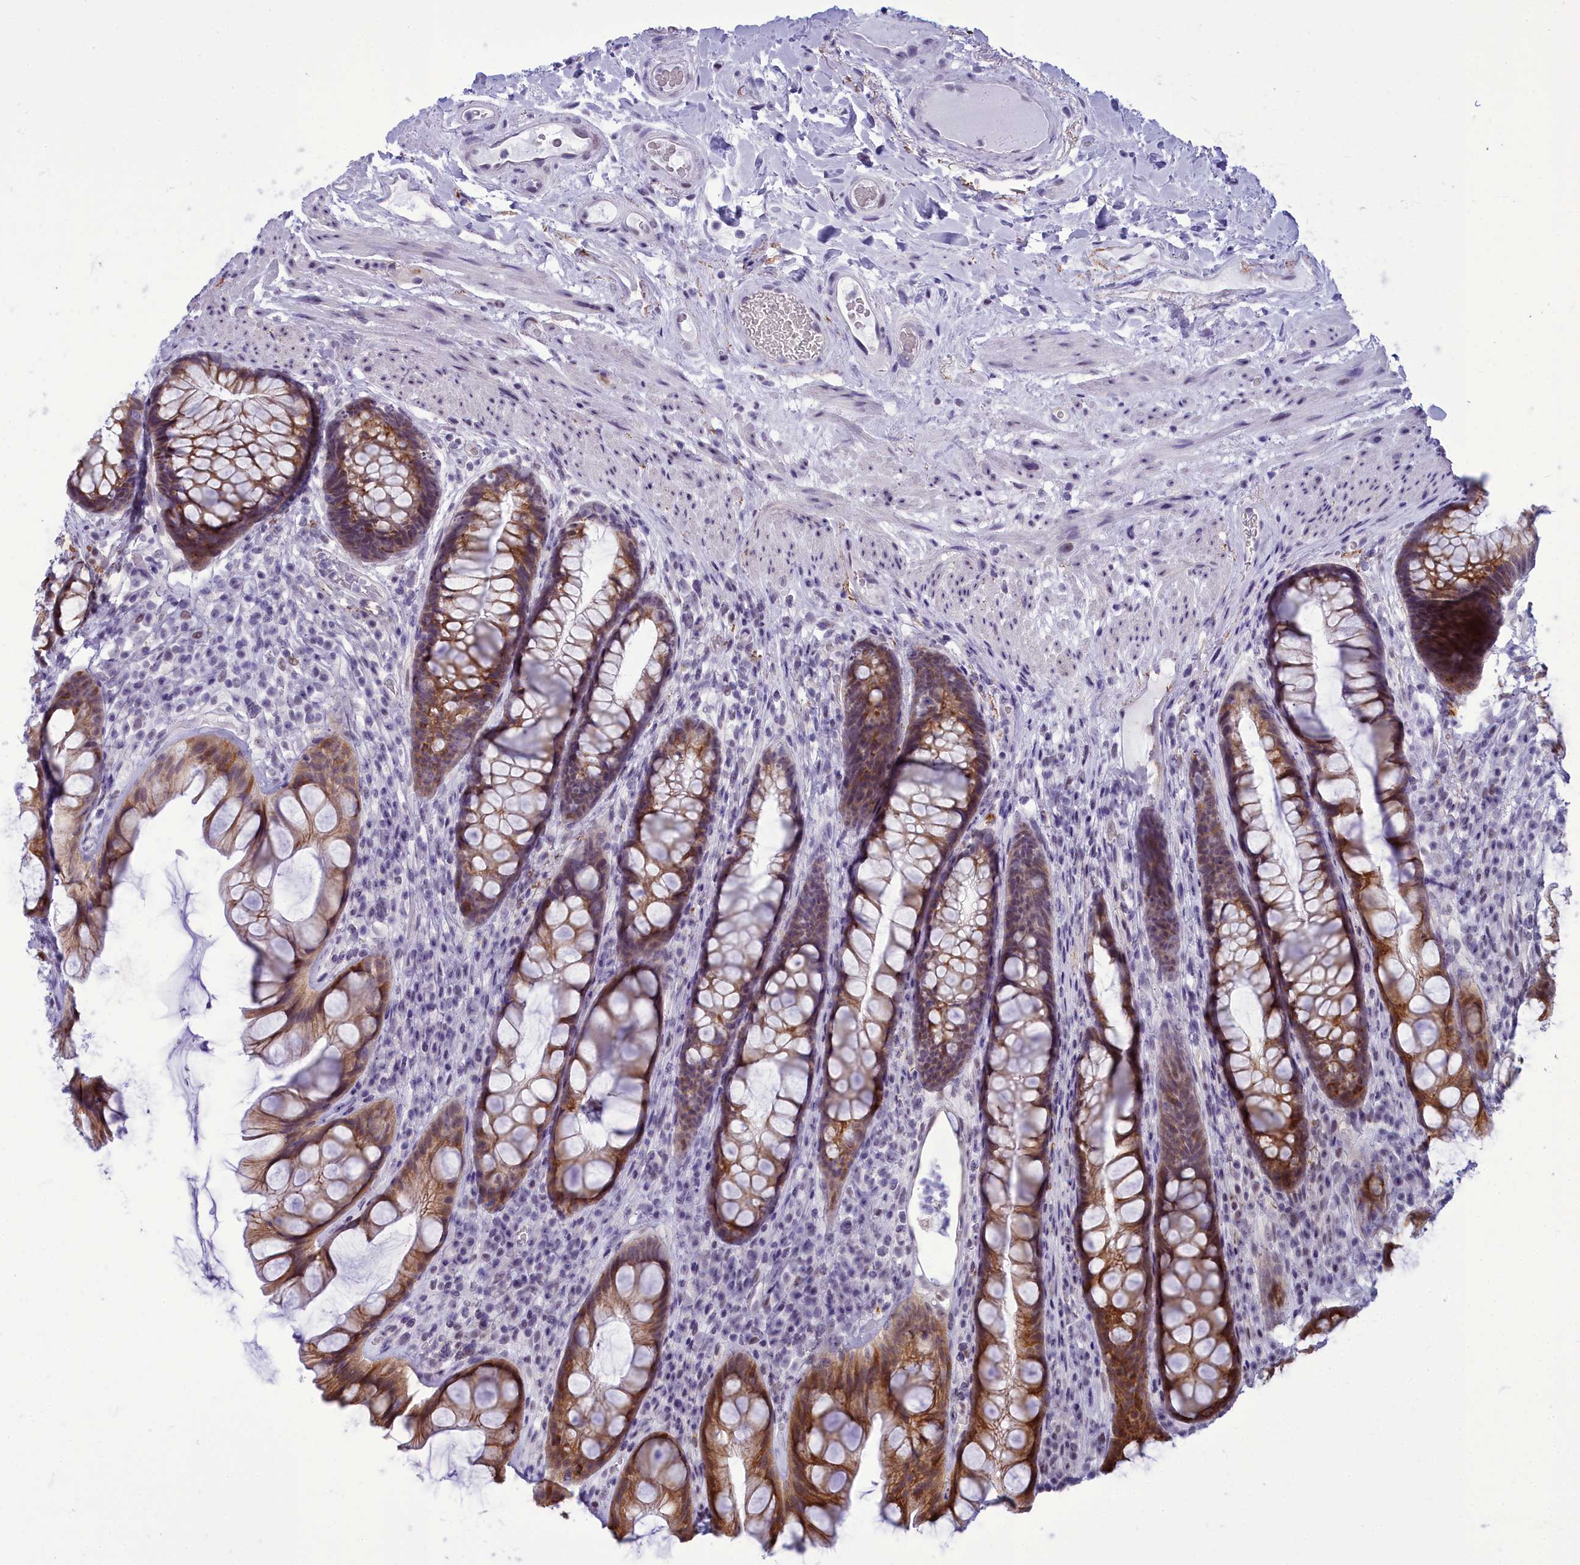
{"staining": {"intensity": "moderate", "quantity": ">75%", "location": "cytoplasmic/membranous"}, "tissue": "rectum", "cell_type": "Glandular cells", "image_type": "normal", "snomed": [{"axis": "morphology", "description": "Normal tissue, NOS"}, {"axis": "topography", "description": "Rectum"}], "caption": "Glandular cells reveal moderate cytoplasmic/membranous expression in approximately >75% of cells in normal rectum.", "gene": "CEACAM19", "patient": {"sex": "male", "age": 74}}